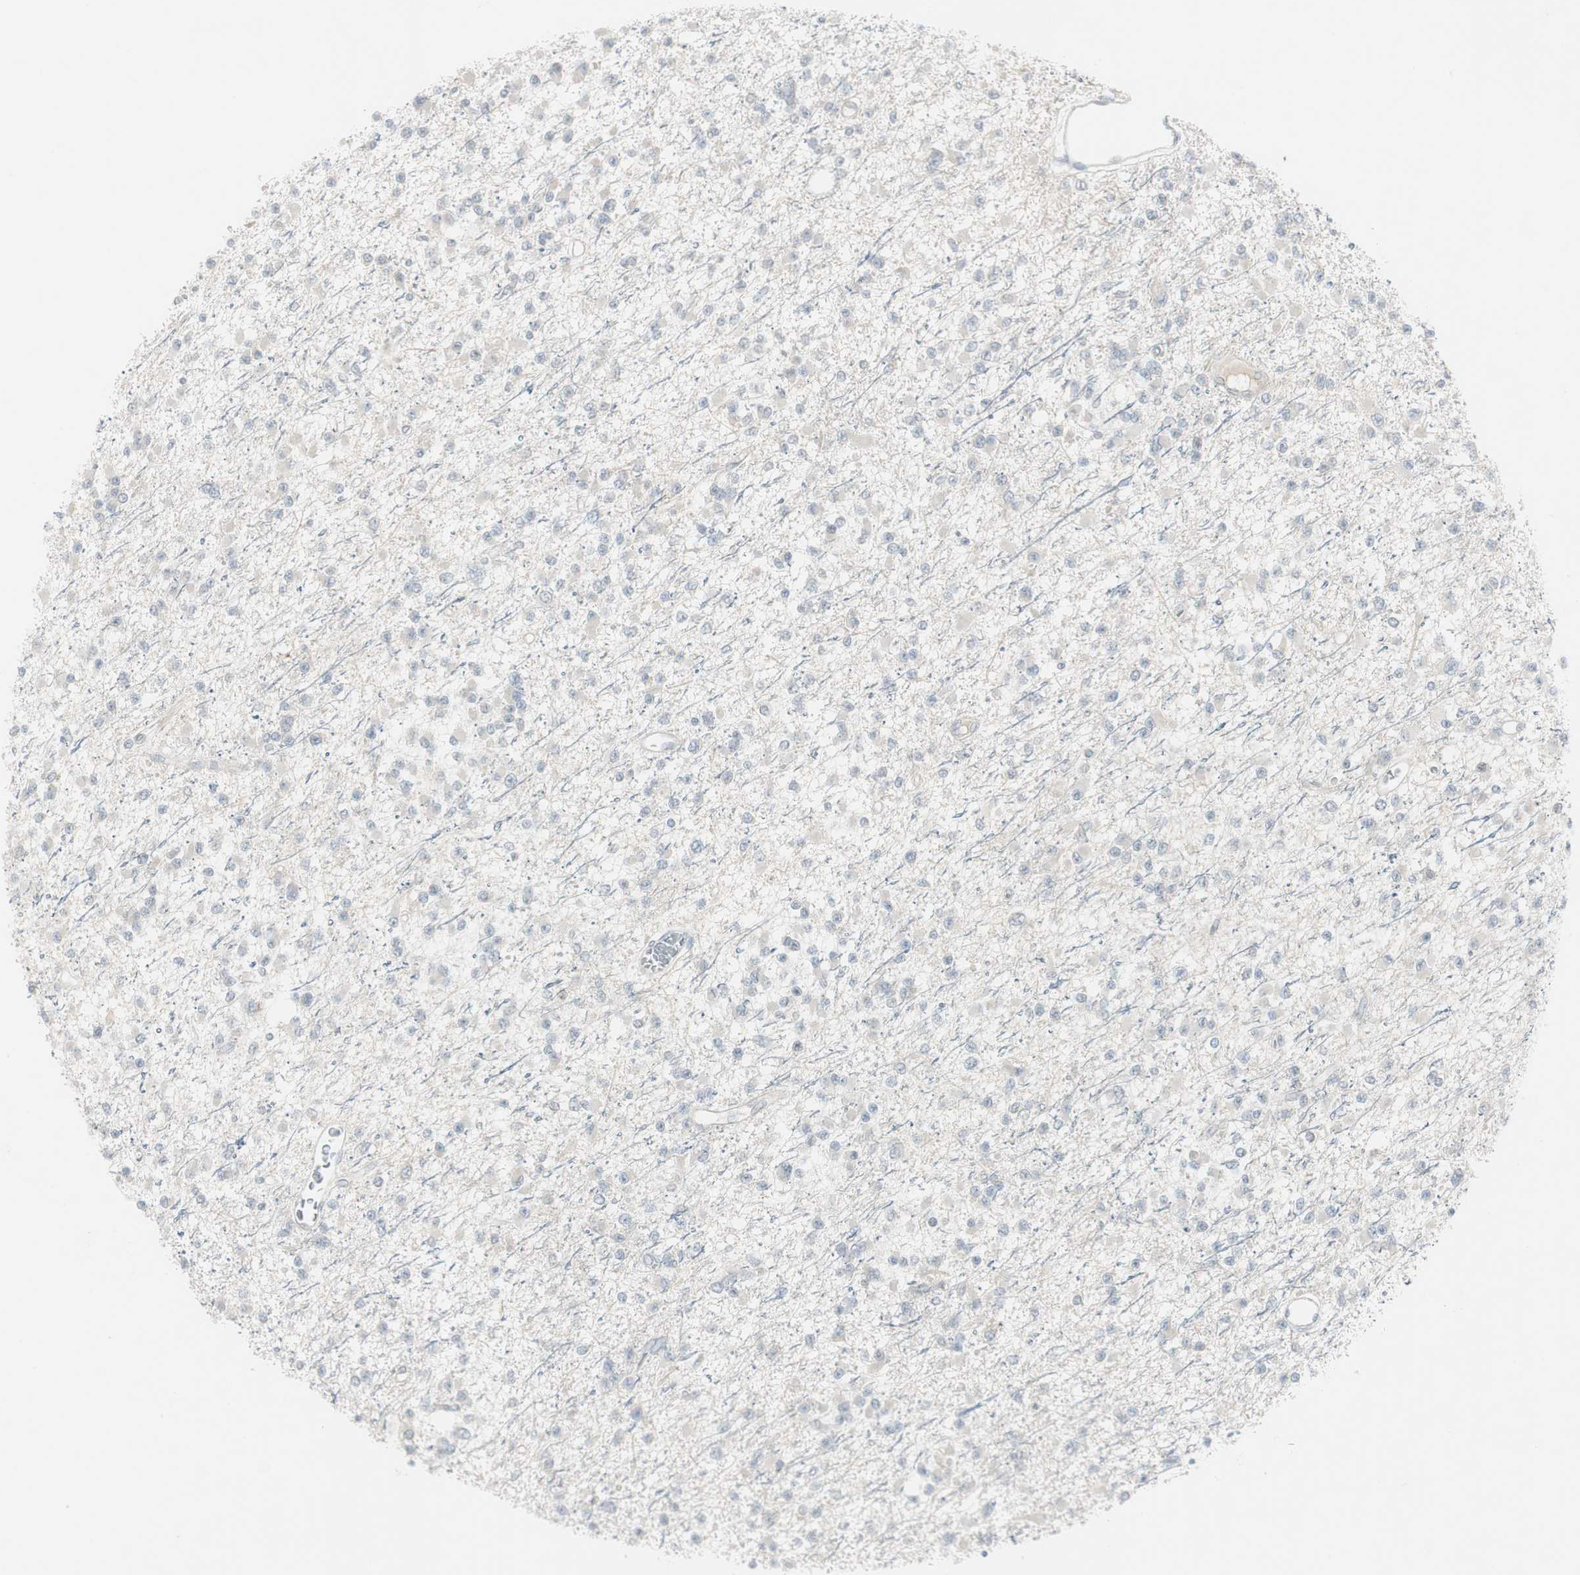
{"staining": {"intensity": "negative", "quantity": "none", "location": "none"}, "tissue": "glioma", "cell_type": "Tumor cells", "image_type": "cancer", "snomed": [{"axis": "morphology", "description": "Glioma, malignant, Low grade"}, {"axis": "topography", "description": "Brain"}], "caption": "Malignant low-grade glioma stained for a protein using IHC reveals no expression tumor cells.", "gene": "MAP4K4", "patient": {"sex": "female", "age": 22}}